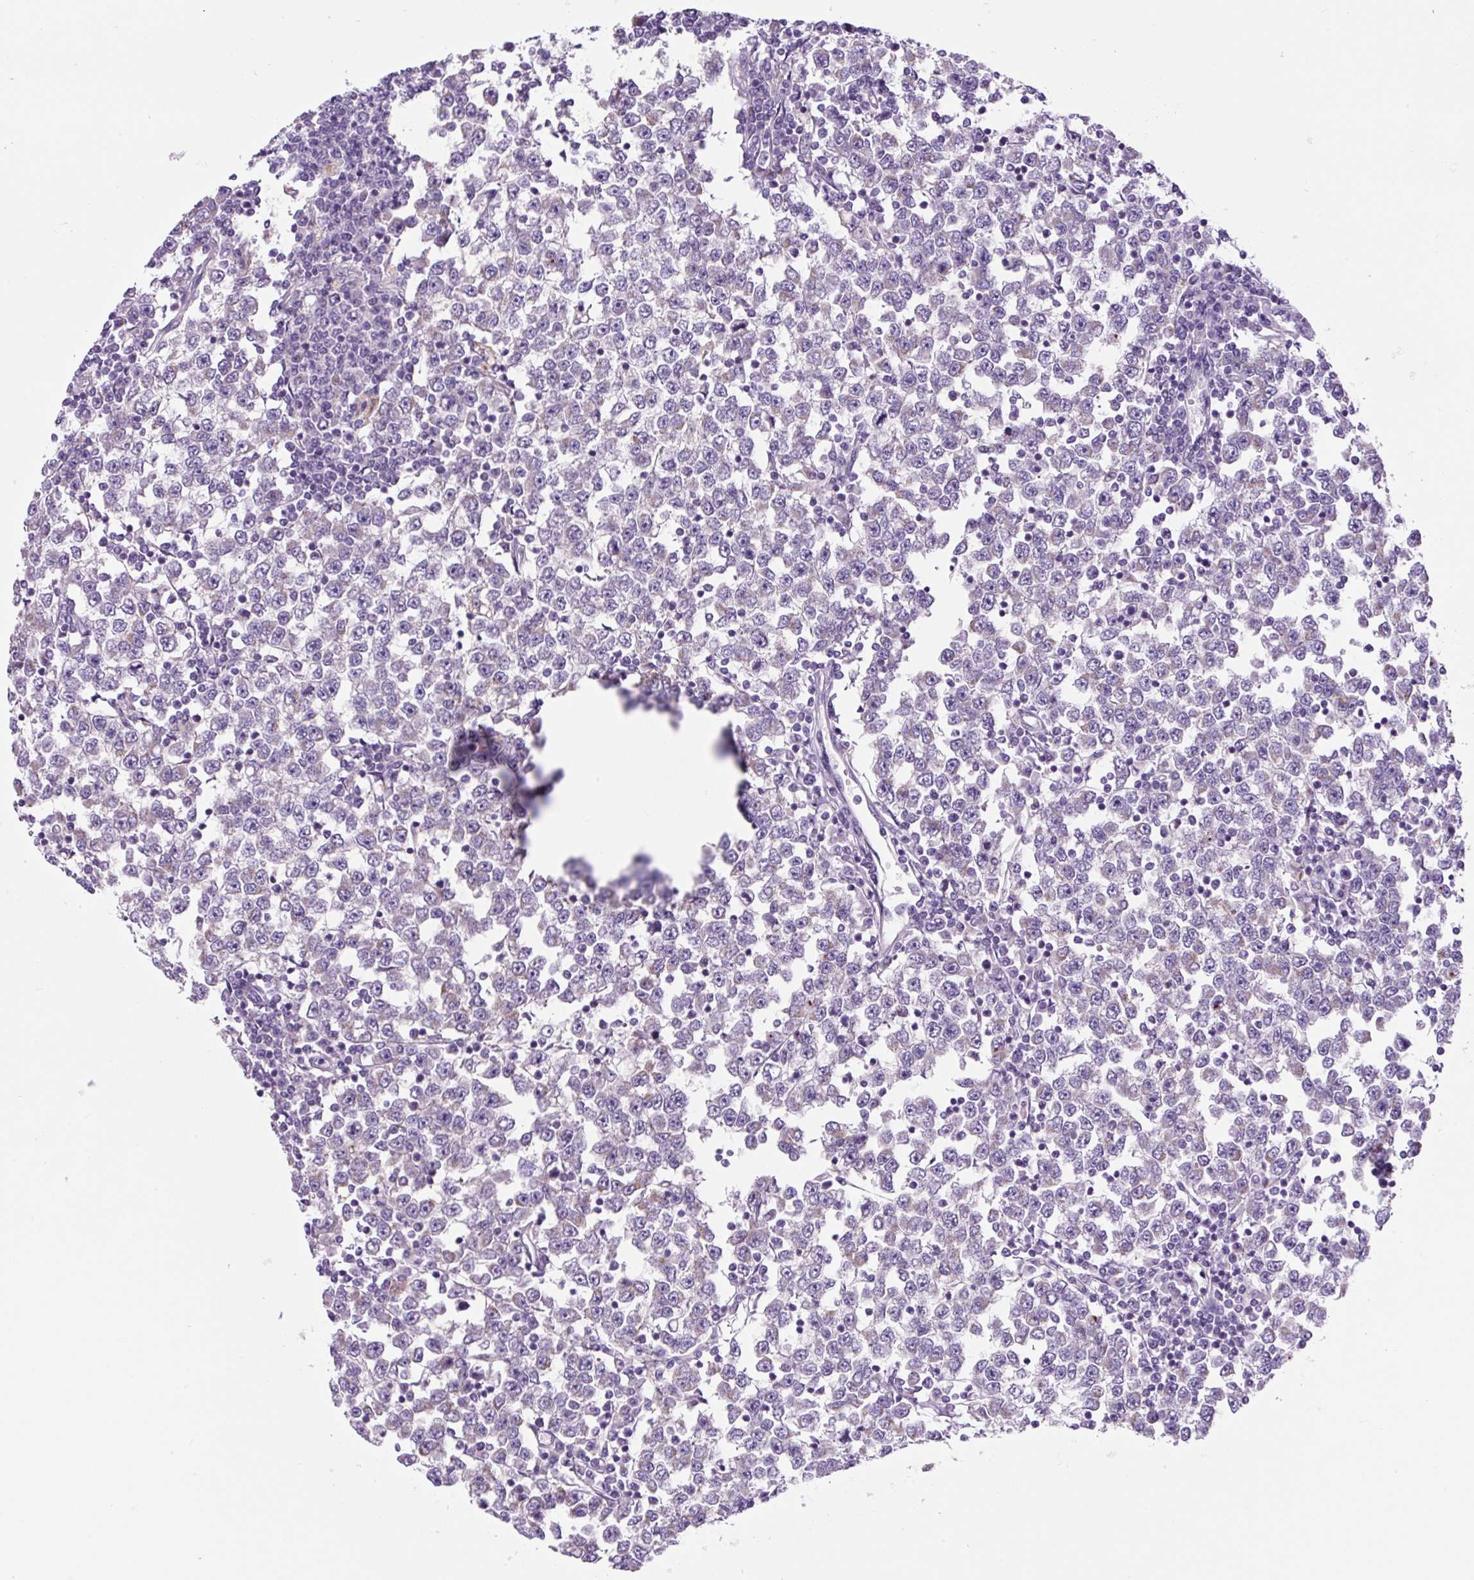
{"staining": {"intensity": "negative", "quantity": "none", "location": "none"}, "tissue": "testis cancer", "cell_type": "Tumor cells", "image_type": "cancer", "snomed": [{"axis": "morphology", "description": "Seminoma, NOS"}, {"axis": "topography", "description": "Testis"}], "caption": "The IHC image has no significant positivity in tumor cells of testis seminoma tissue.", "gene": "GORASP1", "patient": {"sex": "male", "age": 65}}